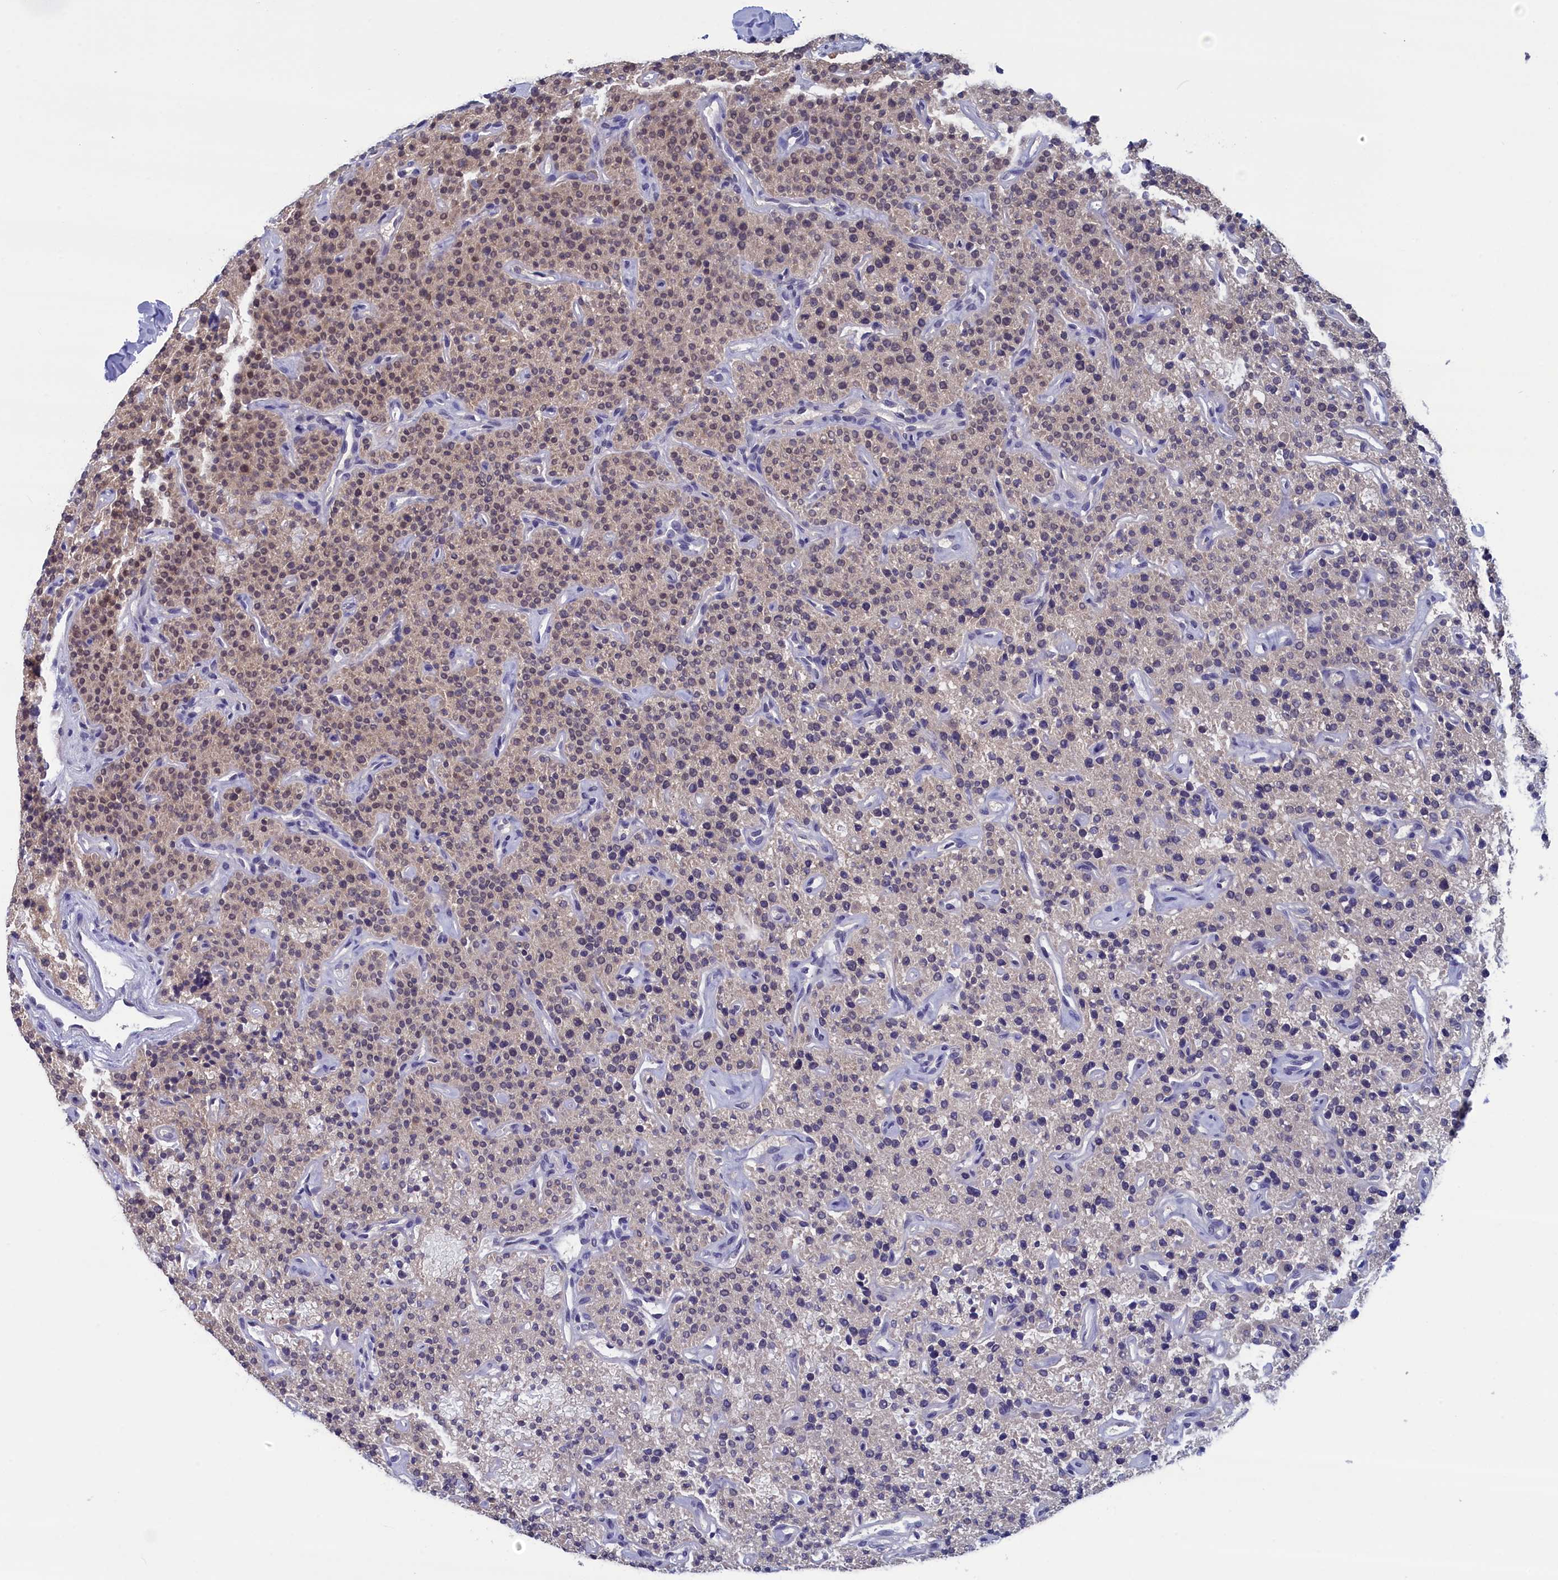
{"staining": {"intensity": "weak", "quantity": "25%-75%", "location": "nuclear"}, "tissue": "parathyroid gland", "cell_type": "Glandular cells", "image_type": "normal", "snomed": [{"axis": "morphology", "description": "Normal tissue, NOS"}, {"axis": "topography", "description": "Parathyroid gland"}], "caption": "Immunohistochemistry of normal parathyroid gland exhibits low levels of weak nuclear positivity in about 25%-75% of glandular cells. (Stains: DAB (3,3'-diaminobenzidine) in brown, nuclei in blue, Microscopy: brightfield microscopy at high magnification).", "gene": "PGP", "patient": {"sex": "male", "age": 46}}